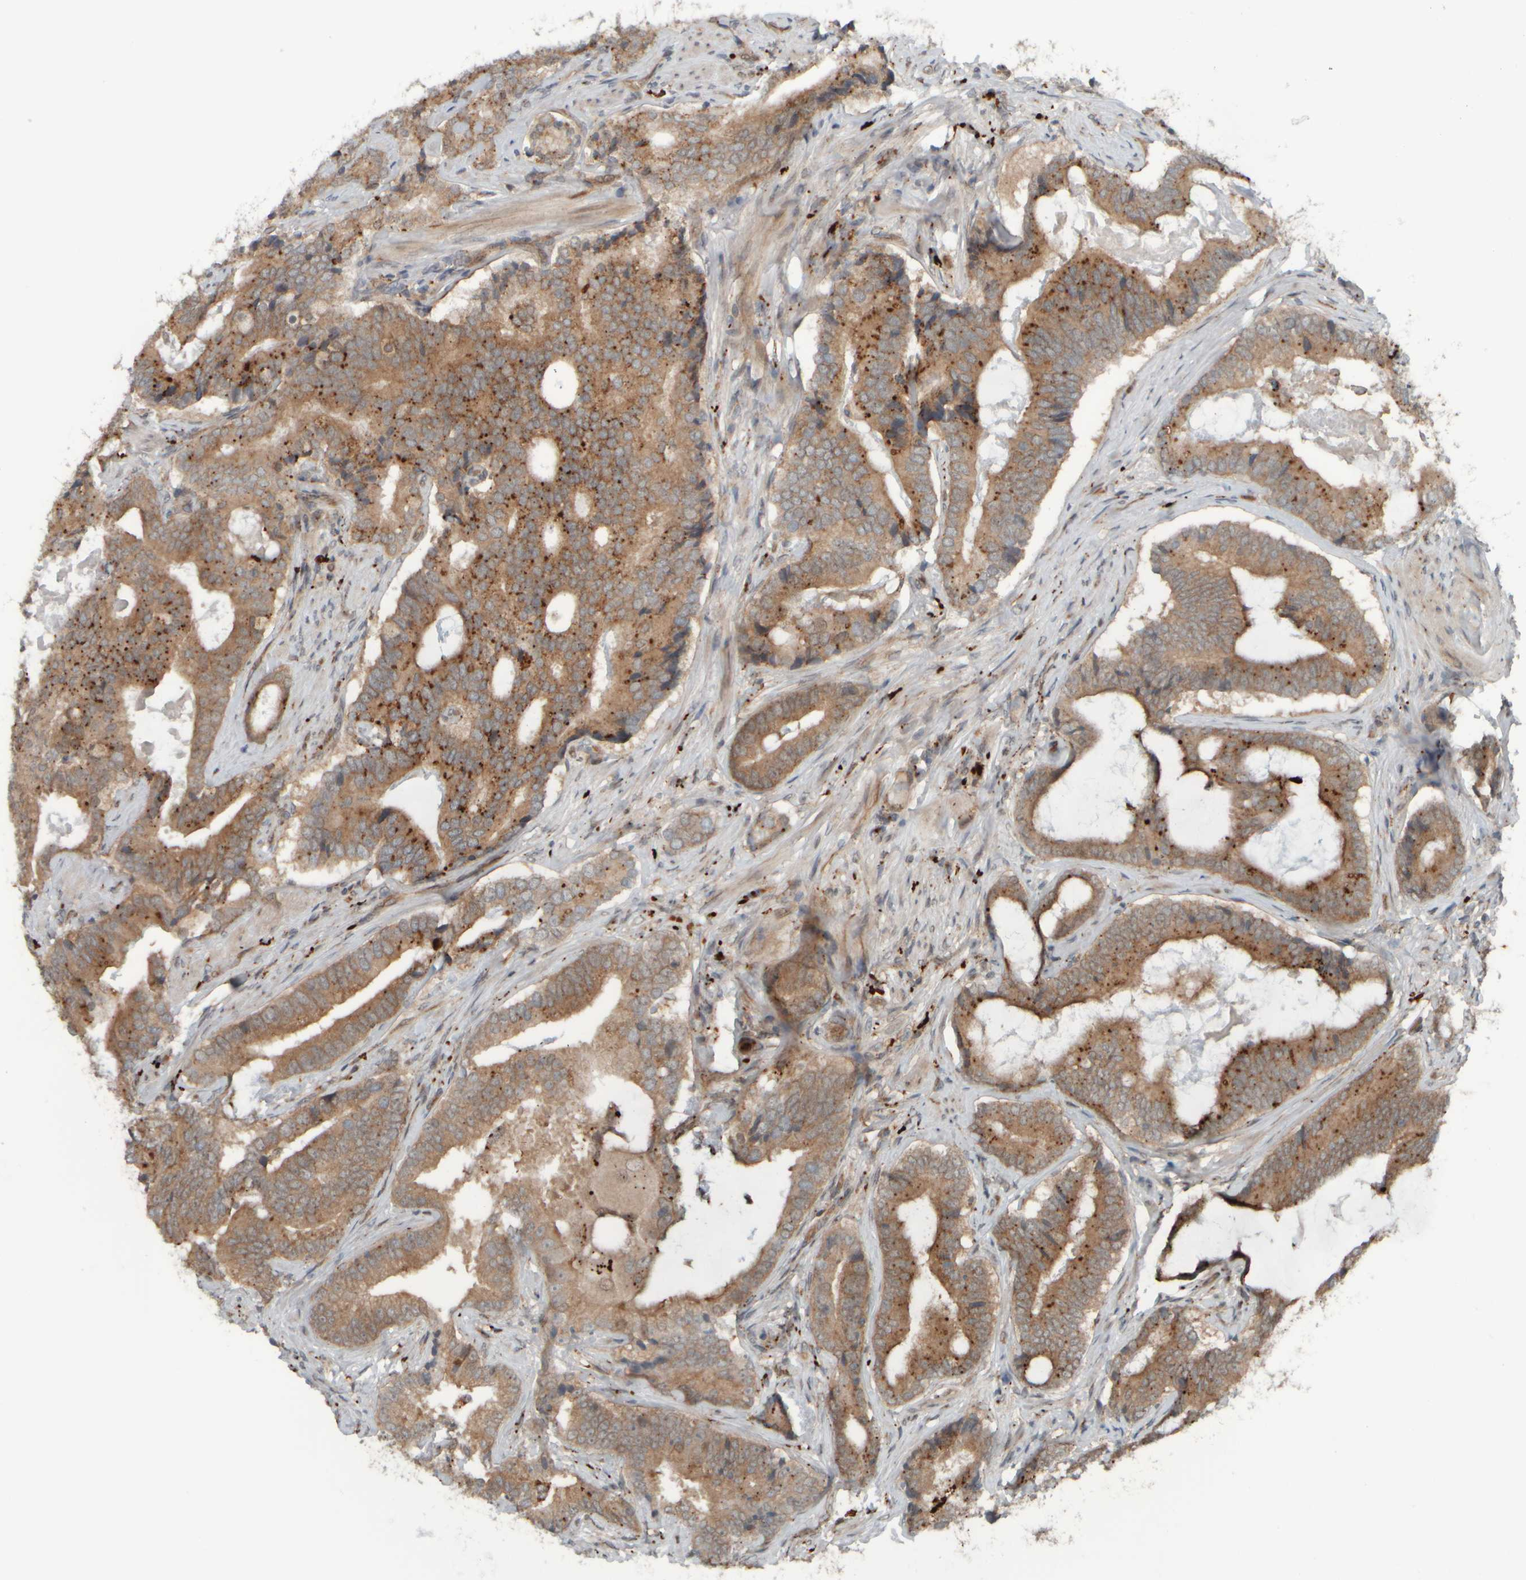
{"staining": {"intensity": "moderate", "quantity": ">75%", "location": "cytoplasmic/membranous"}, "tissue": "prostate cancer", "cell_type": "Tumor cells", "image_type": "cancer", "snomed": [{"axis": "morphology", "description": "Adenocarcinoma, High grade"}, {"axis": "topography", "description": "Prostate"}], "caption": "About >75% of tumor cells in human adenocarcinoma (high-grade) (prostate) demonstrate moderate cytoplasmic/membranous protein staining as visualized by brown immunohistochemical staining.", "gene": "GIGYF1", "patient": {"sex": "male", "age": 55}}